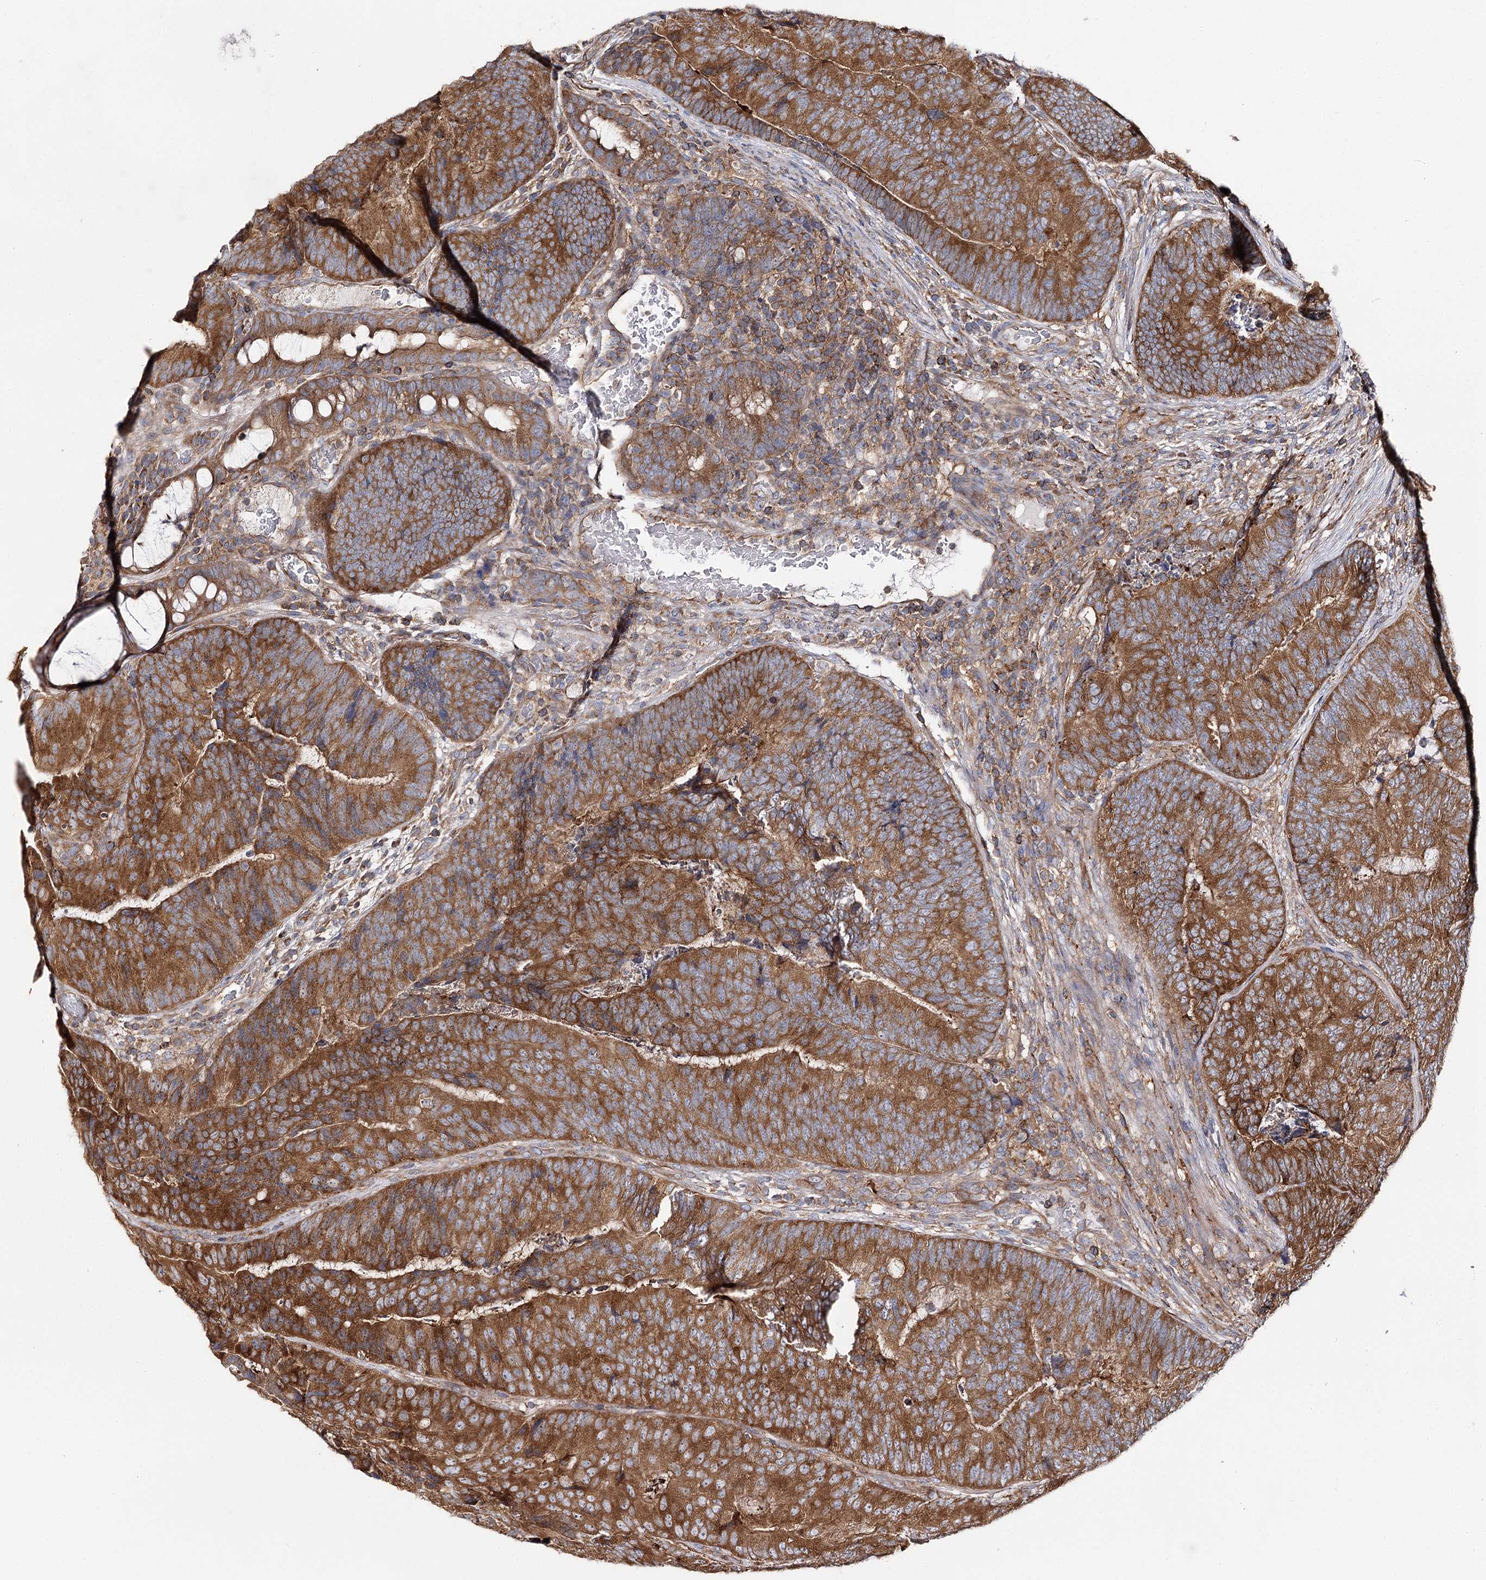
{"staining": {"intensity": "strong", "quantity": ">75%", "location": "cytoplasmic/membranous"}, "tissue": "colorectal cancer", "cell_type": "Tumor cells", "image_type": "cancer", "snomed": [{"axis": "morphology", "description": "Adenocarcinoma, NOS"}, {"axis": "topography", "description": "Colon"}], "caption": "The immunohistochemical stain labels strong cytoplasmic/membranous positivity in tumor cells of adenocarcinoma (colorectal) tissue.", "gene": "SEC24B", "patient": {"sex": "female", "age": 67}}